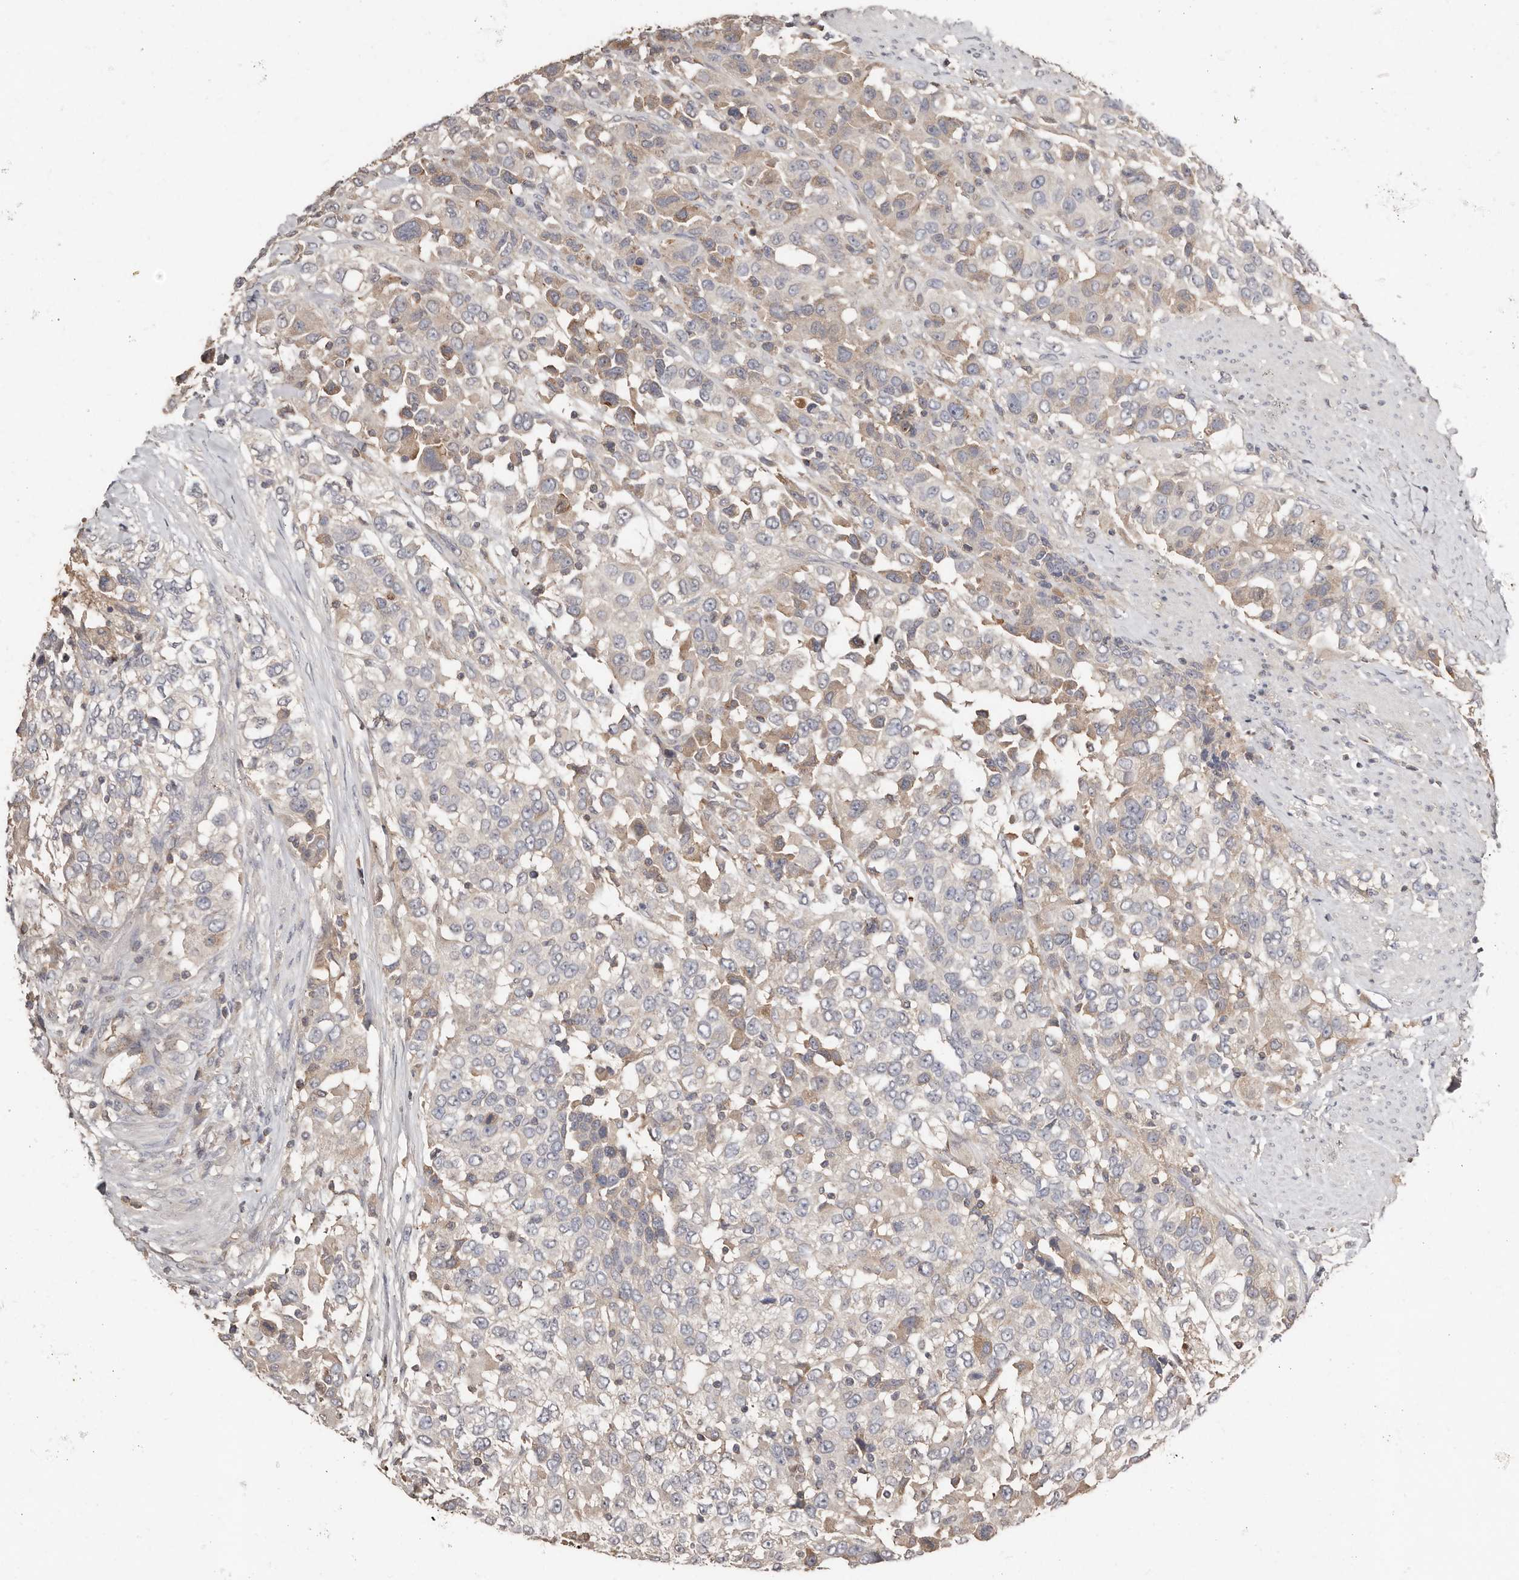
{"staining": {"intensity": "weak", "quantity": "<25%", "location": "cytoplasmic/membranous"}, "tissue": "urothelial cancer", "cell_type": "Tumor cells", "image_type": "cancer", "snomed": [{"axis": "morphology", "description": "Urothelial carcinoma, High grade"}, {"axis": "topography", "description": "Urinary bladder"}], "caption": "Immunohistochemical staining of urothelial cancer reveals no significant expression in tumor cells.", "gene": "SLC39A2", "patient": {"sex": "female", "age": 80}}